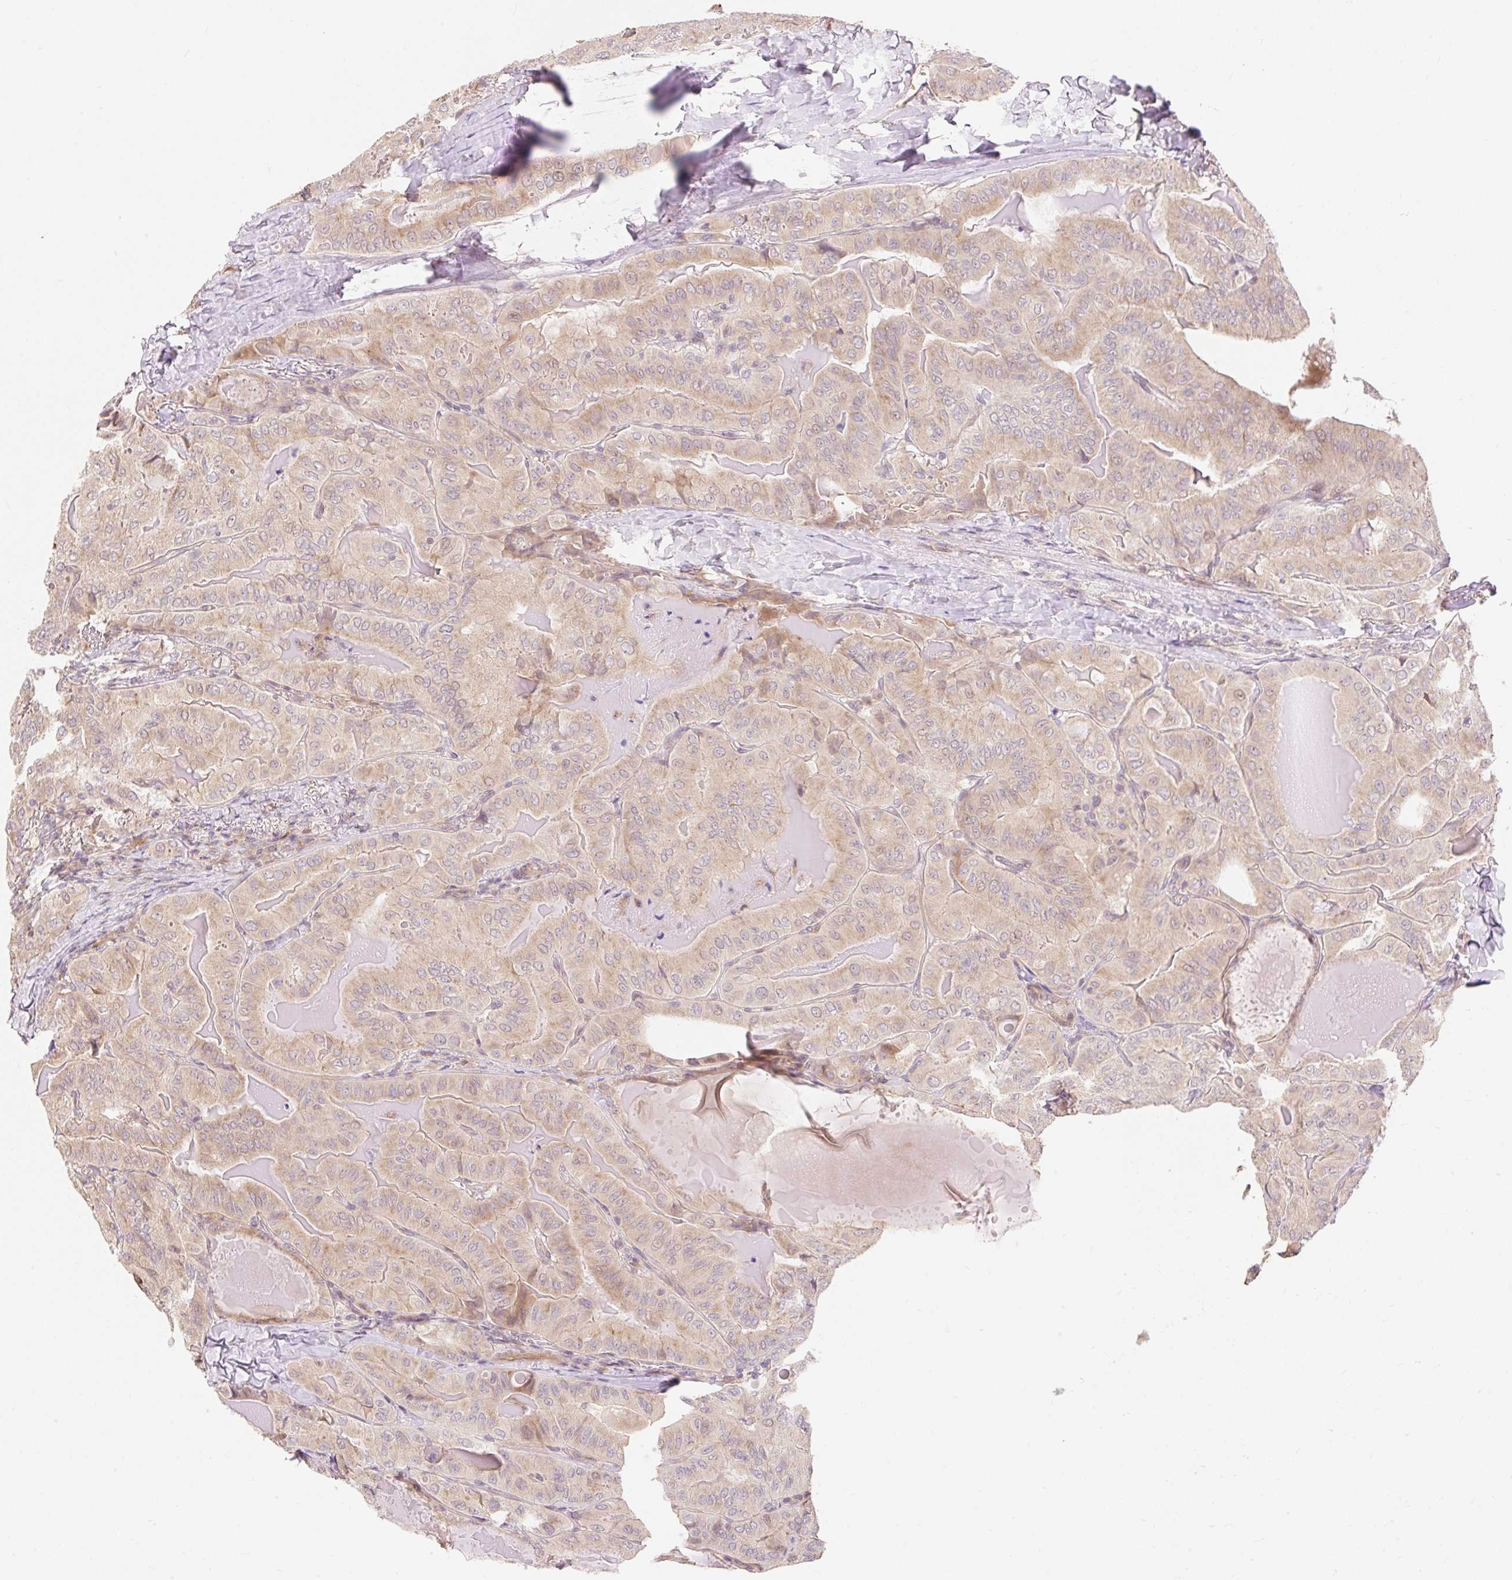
{"staining": {"intensity": "weak", "quantity": ">75%", "location": "nuclear"}, "tissue": "thyroid cancer", "cell_type": "Tumor cells", "image_type": "cancer", "snomed": [{"axis": "morphology", "description": "Papillary adenocarcinoma, NOS"}, {"axis": "topography", "description": "Thyroid gland"}], "caption": "Immunohistochemistry (IHC) image of neoplastic tissue: thyroid papillary adenocarcinoma stained using IHC displays low levels of weak protein expression localized specifically in the nuclear of tumor cells, appearing as a nuclear brown color.", "gene": "EMC10", "patient": {"sex": "female", "age": 68}}